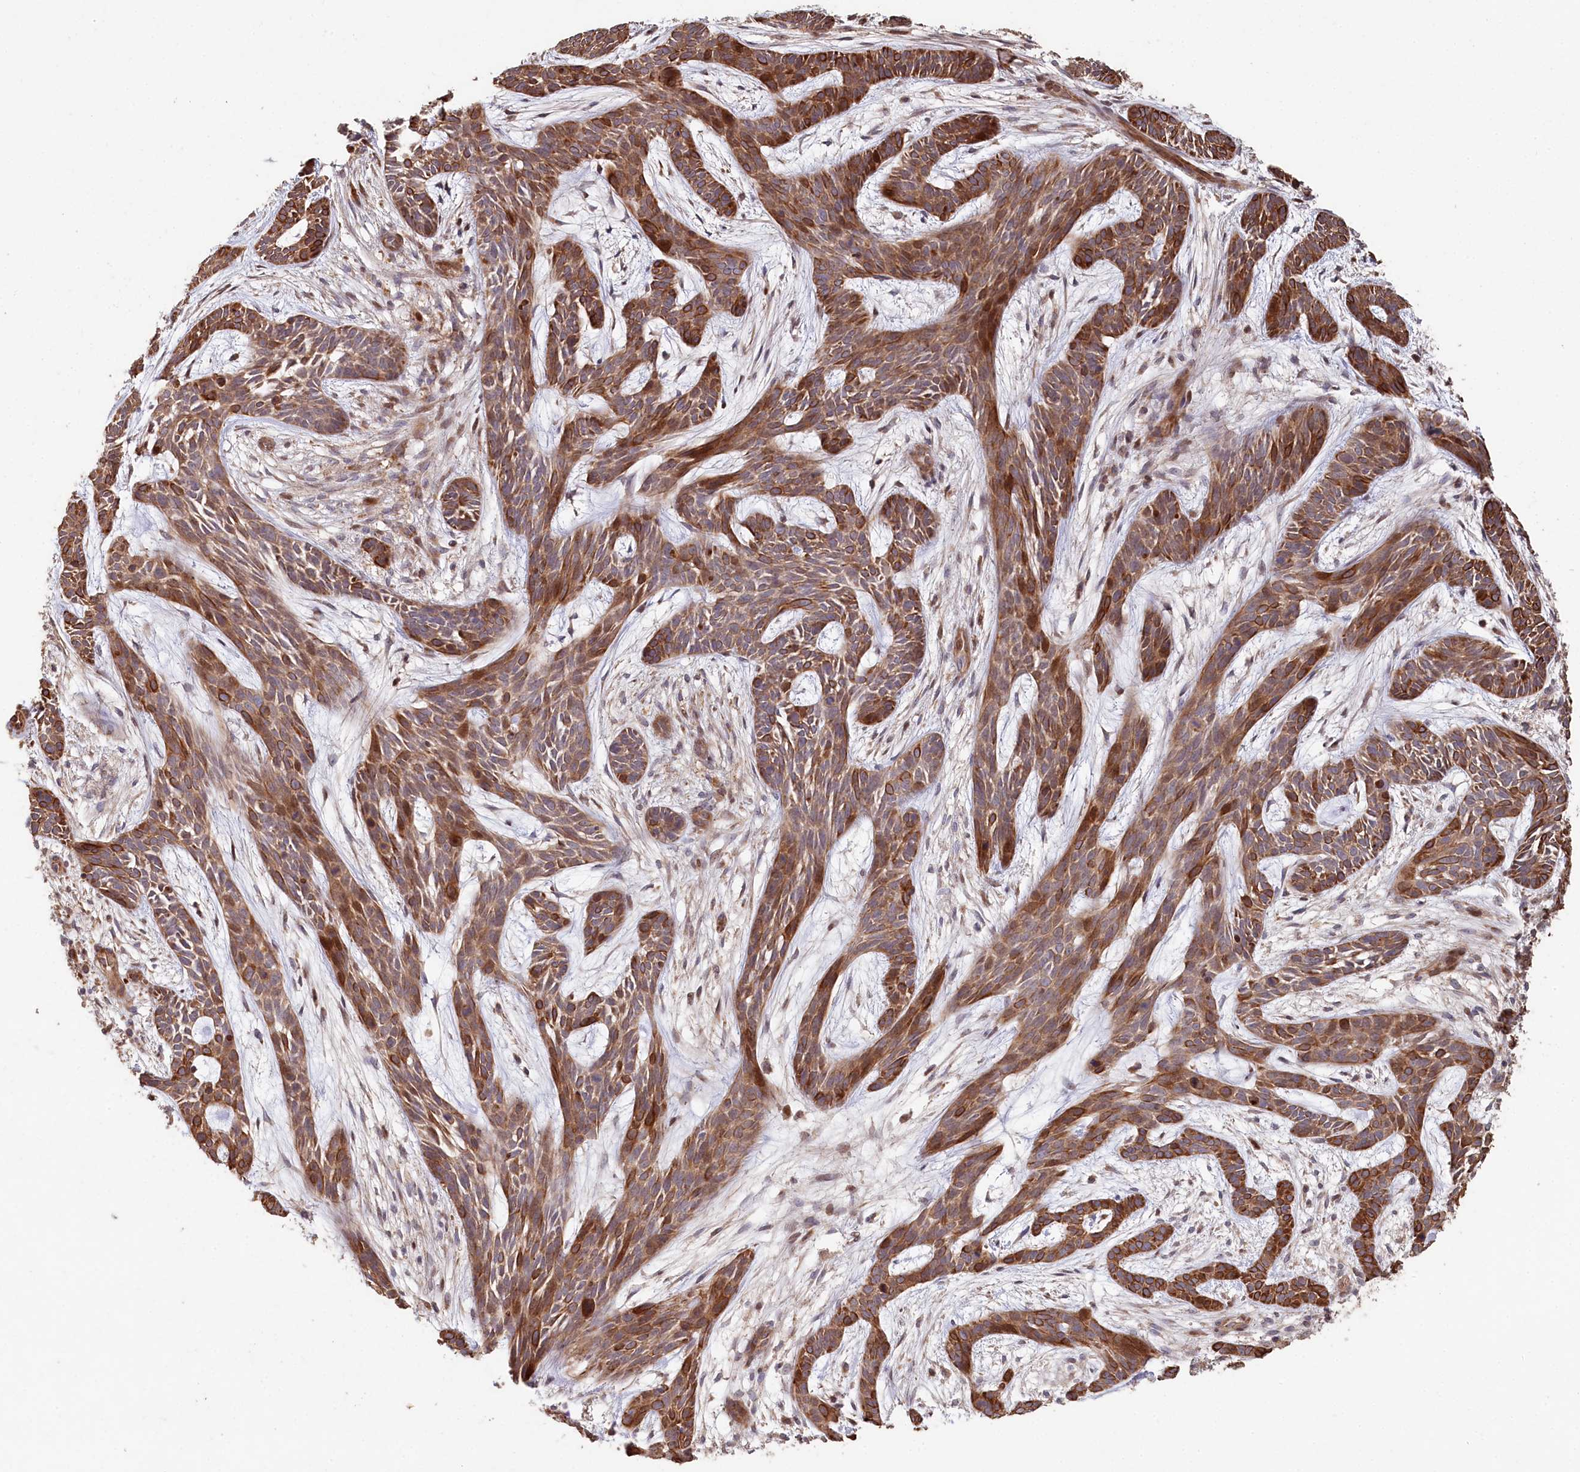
{"staining": {"intensity": "moderate", "quantity": ">75%", "location": "cytoplasmic/membranous"}, "tissue": "skin cancer", "cell_type": "Tumor cells", "image_type": "cancer", "snomed": [{"axis": "morphology", "description": "Basal cell carcinoma"}, {"axis": "topography", "description": "Skin"}], "caption": "Basal cell carcinoma (skin) tissue displays moderate cytoplasmic/membranous positivity in approximately >75% of tumor cells, visualized by immunohistochemistry. The staining is performed using DAB (3,3'-diaminobenzidine) brown chromogen to label protein expression. The nuclei are counter-stained blue using hematoxylin.", "gene": "HAL", "patient": {"sex": "male", "age": 89}}